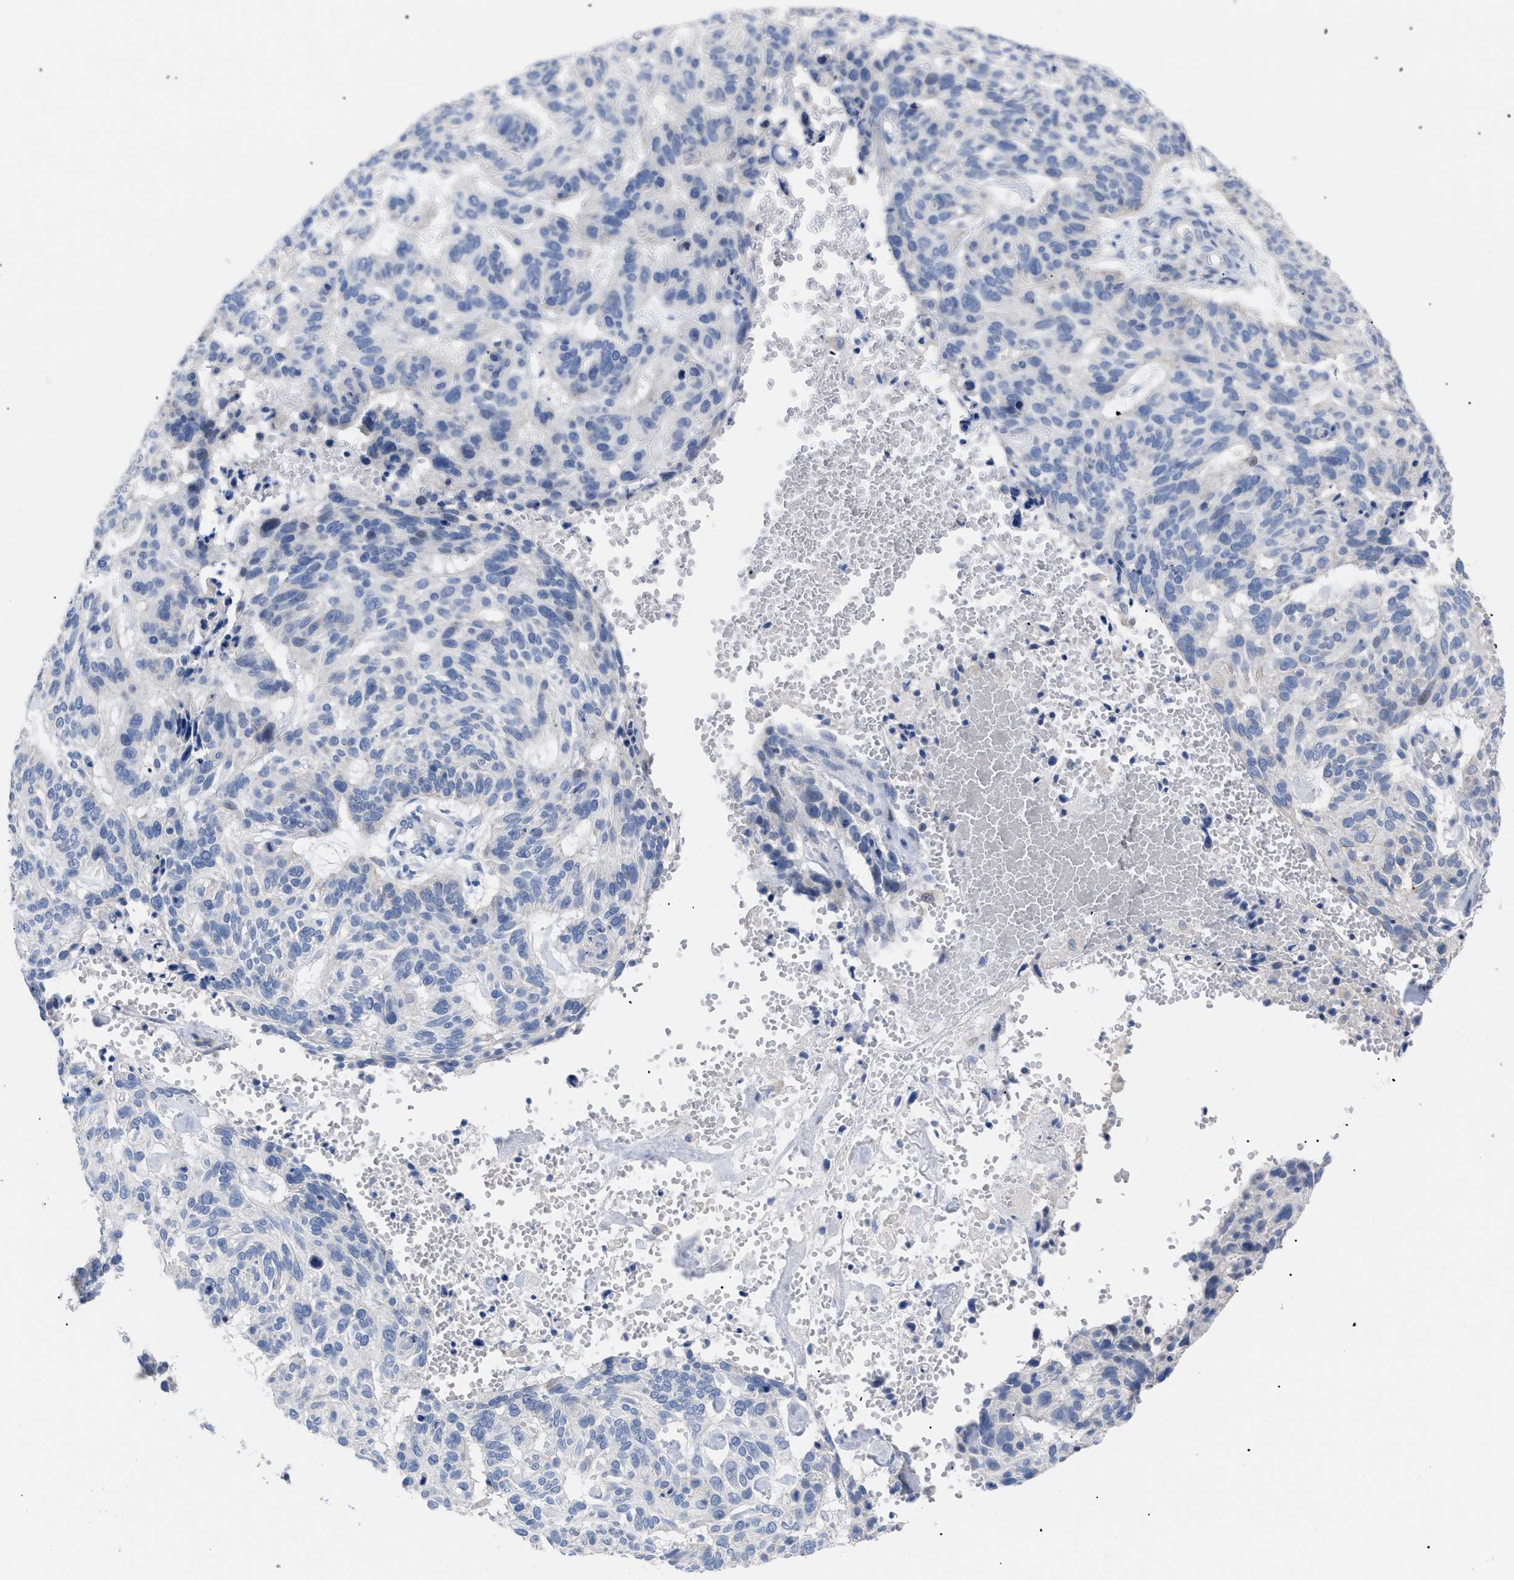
{"staining": {"intensity": "negative", "quantity": "none", "location": "none"}, "tissue": "skin cancer", "cell_type": "Tumor cells", "image_type": "cancer", "snomed": [{"axis": "morphology", "description": "Basal cell carcinoma"}, {"axis": "topography", "description": "Skin"}], "caption": "Tumor cells show no significant staining in skin cancer (basal cell carcinoma).", "gene": "CAV3", "patient": {"sex": "male", "age": 85}}